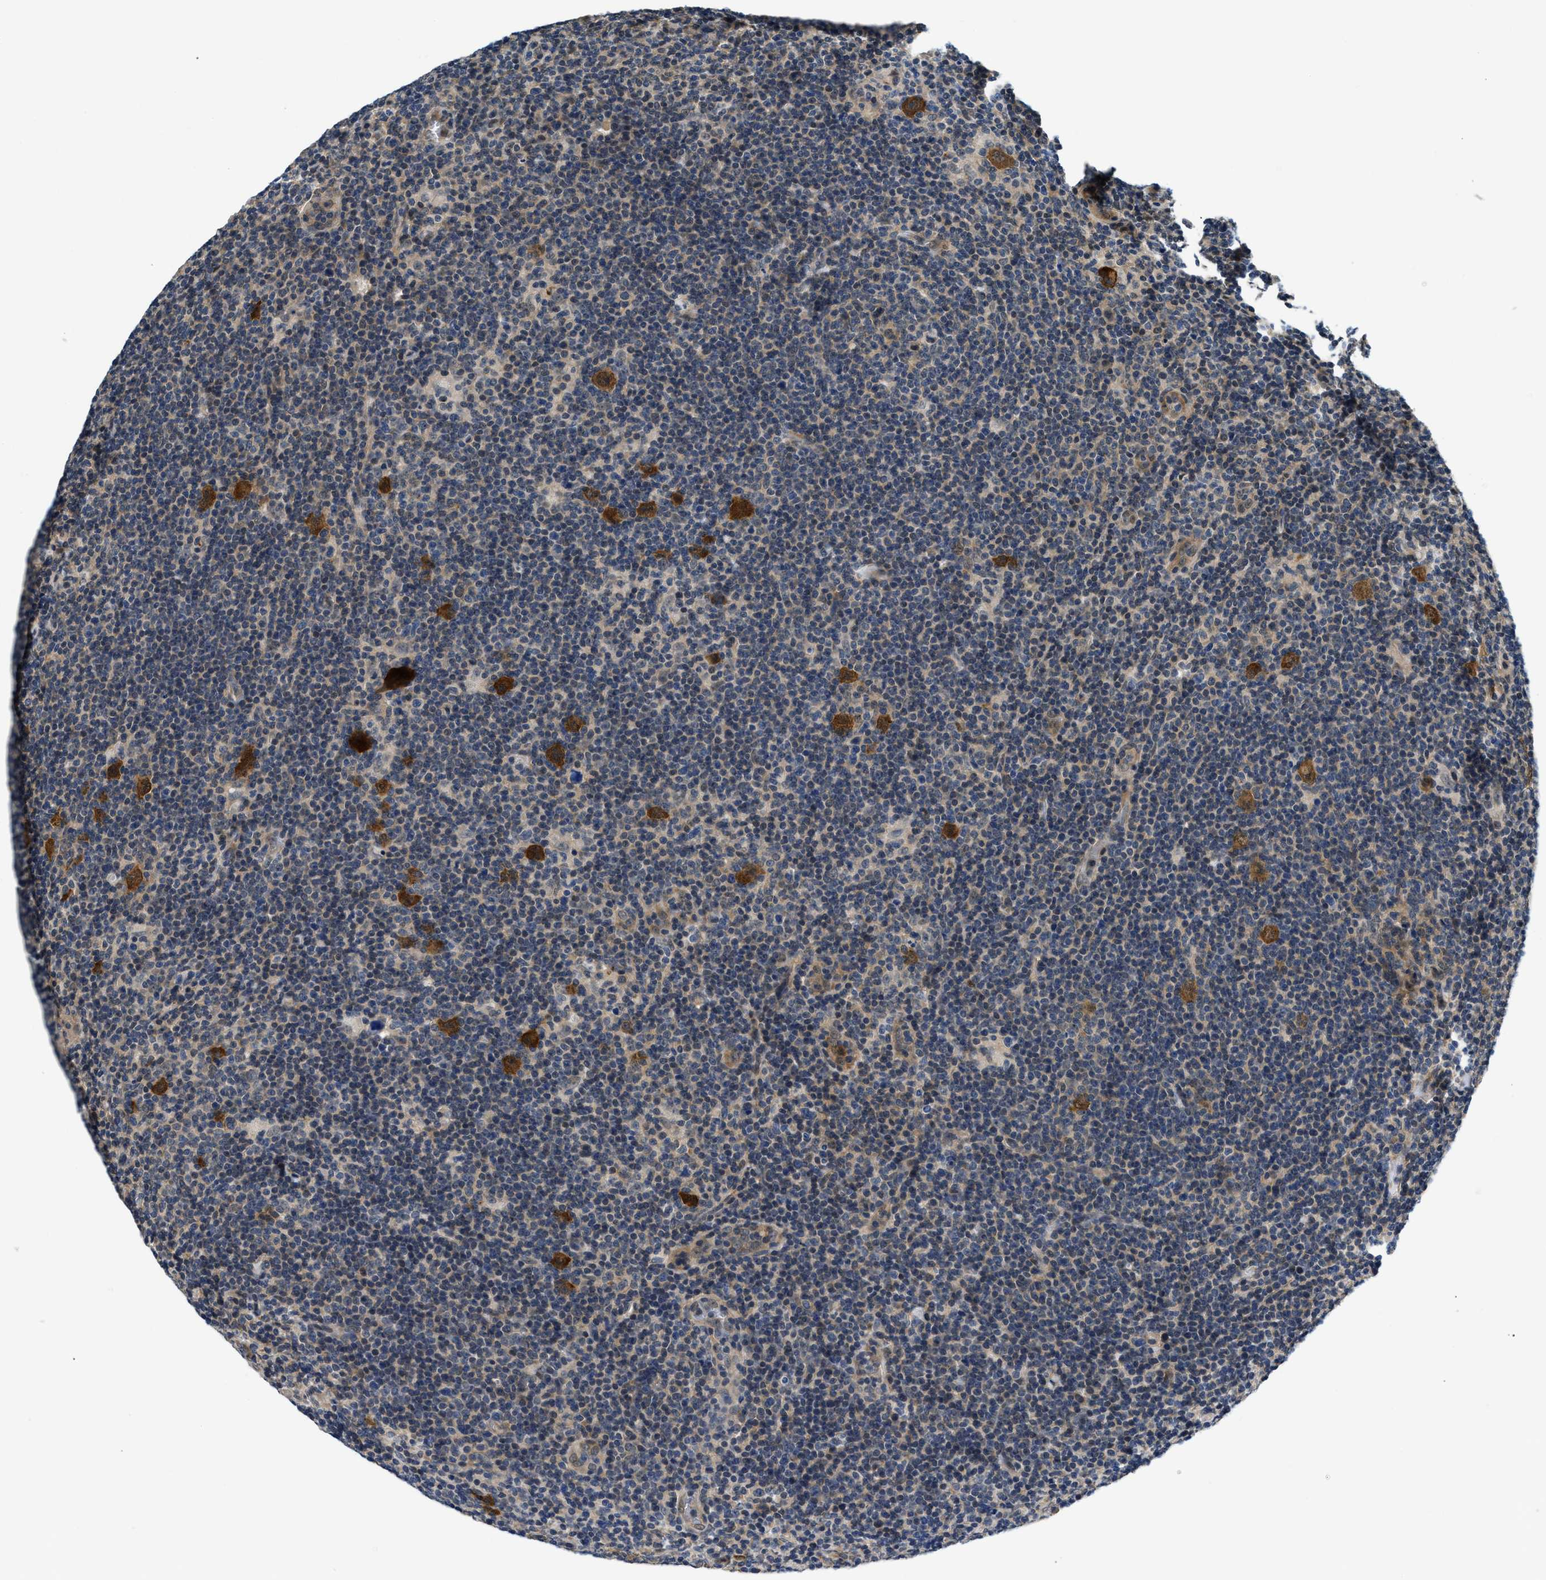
{"staining": {"intensity": "strong", "quantity": "25%-75%", "location": "cytoplasmic/membranous"}, "tissue": "lymphoma", "cell_type": "Tumor cells", "image_type": "cancer", "snomed": [{"axis": "morphology", "description": "Hodgkin's disease, NOS"}, {"axis": "topography", "description": "Lymph node"}], "caption": "Immunohistochemistry (IHC) staining of Hodgkin's disease, which displays high levels of strong cytoplasmic/membranous staining in approximately 25%-75% of tumor cells indicating strong cytoplasmic/membranous protein positivity. The staining was performed using DAB (brown) for protein detection and nuclei were counterstained in hematoxylin (blue).", "gene": "SMAD4", "patient": {"sex": "female", "age": 57}}